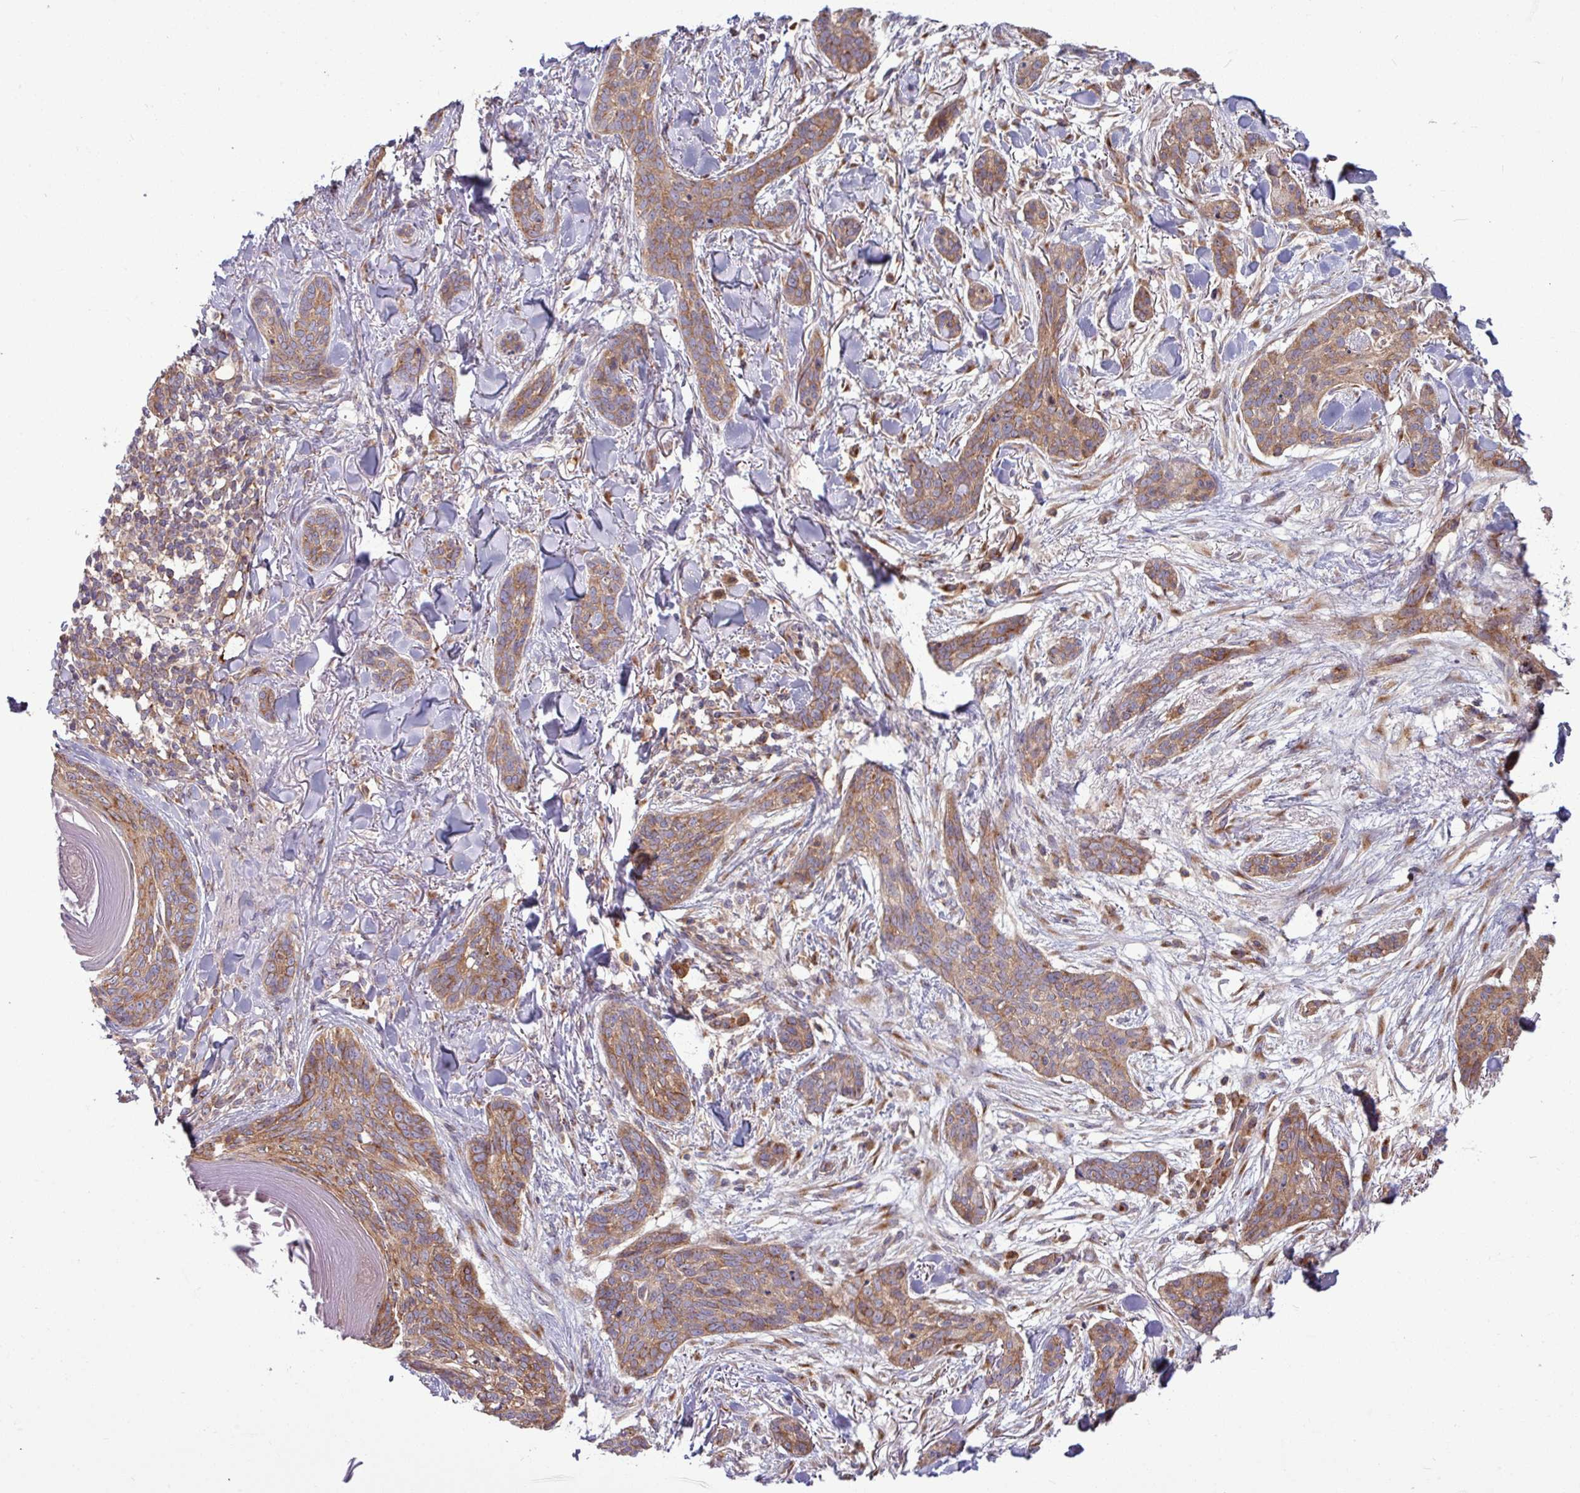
{"staining": {"intensity": "moderate", "quantity": ">75%", "location": "cytoplasmic/membranous"}, "tissue": "skin cancer", "cell_type": "Tumor cells", "image_type": "cancer", "snomed": [{"axis": "morphology", "description": "Basal cell carcinoma"}, {"axis": "topography", "description": "Skin"}], "caption": "A brown stain shows moderate cytoplasmic/membranous positivity of a protein in skin cancer (basal cell carcinoma) tumor cells.", "gene": "LSM12", "patient": {"sex": "male", "age": 52}}